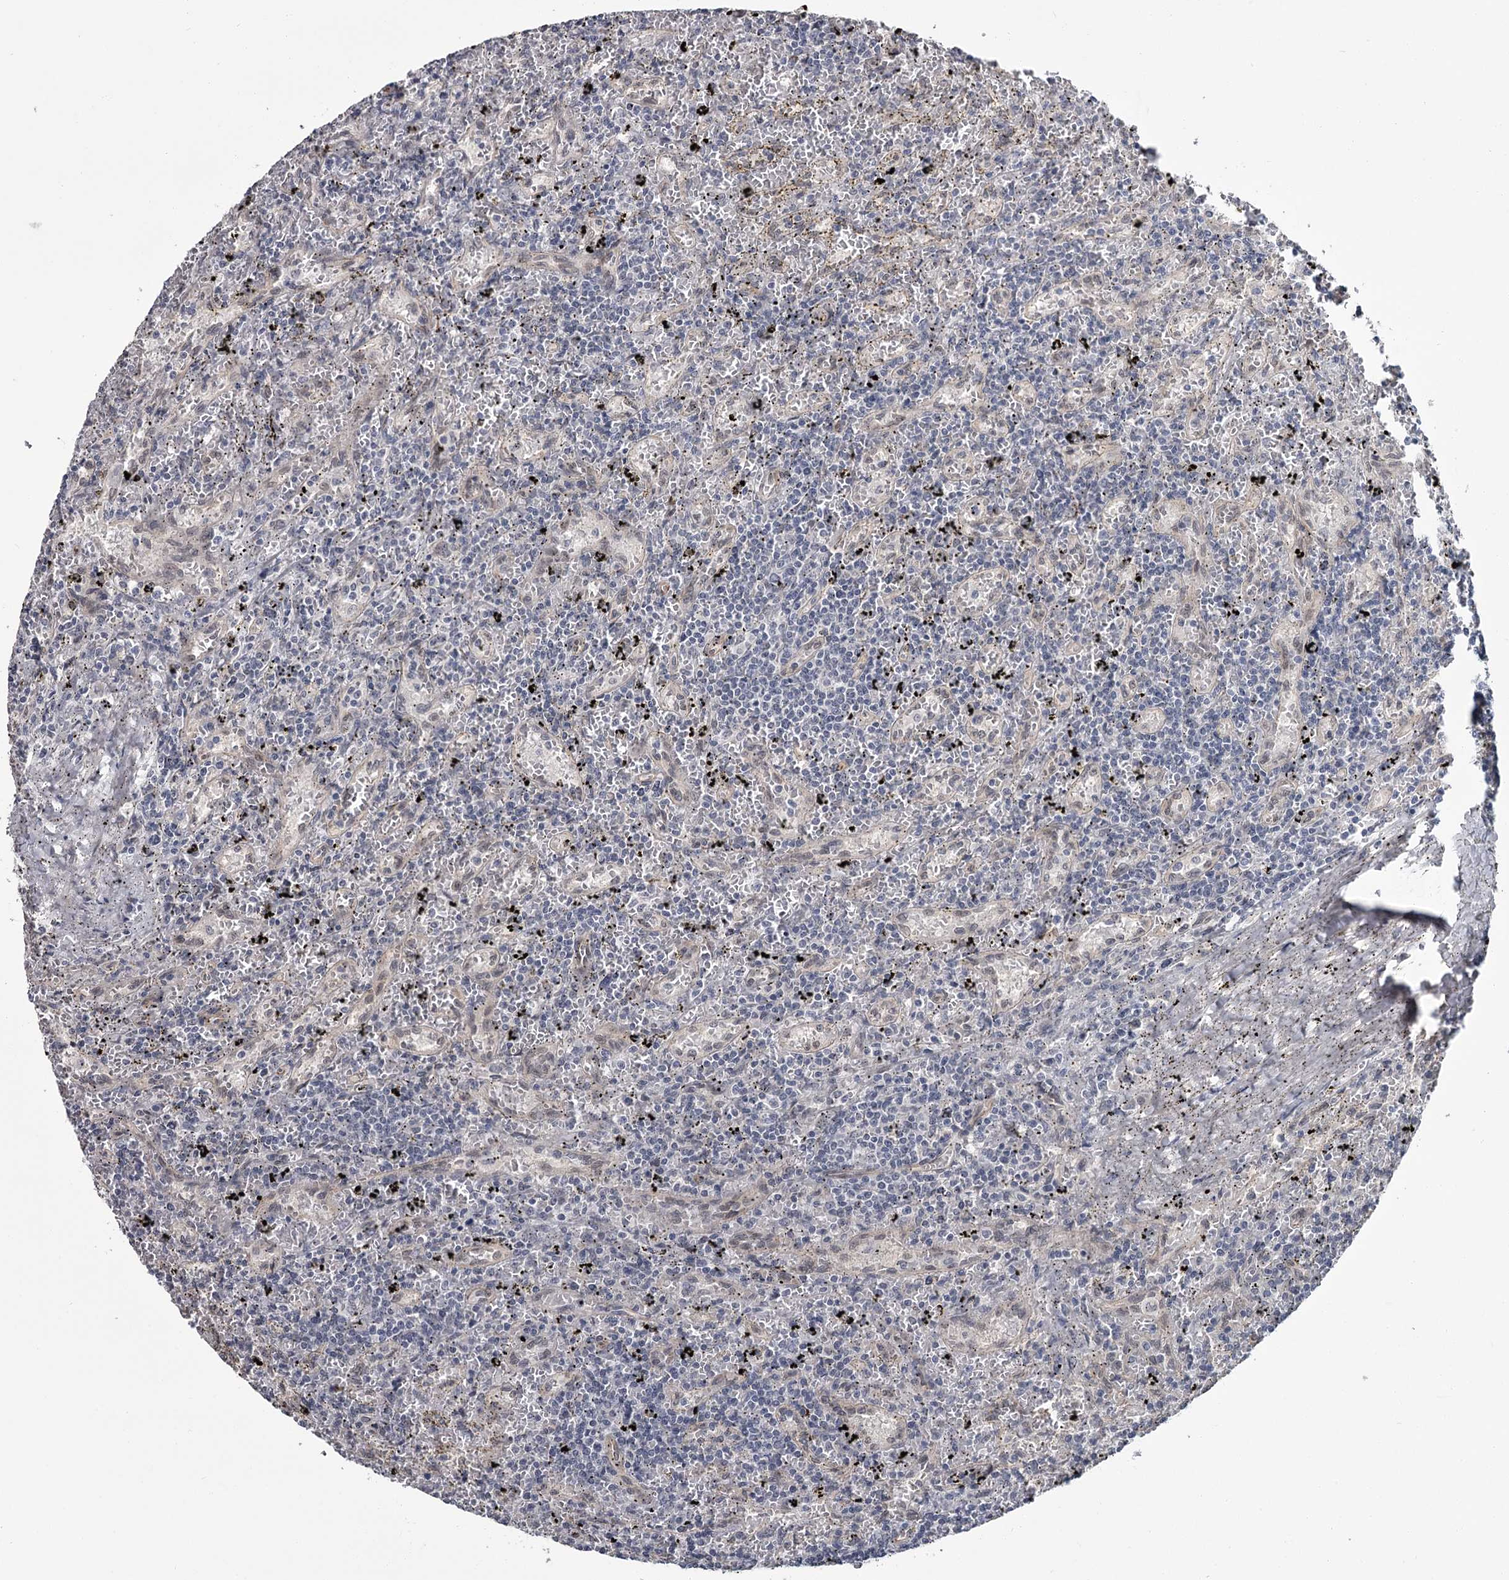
{"staining": {"intensity": "negative", "quantity": "none", "location": "none"}, "tissue": "lymphoma", "cell_type": "Tumor cells", "image_type": "cancer", "snomed": [{"axis": "morphology", "description": "Malignant lymphoma, non-Hodgkin's type, Low grade"}, {"axis": "topography", "description": "Spleen"}], "caption": "Tumor cells show no significant protein expression in low-grade malignant lymphoma, non-Hodgkin's type.", "gene": "PRPF40B", "patient": {"sex": "male", "age": 76}}